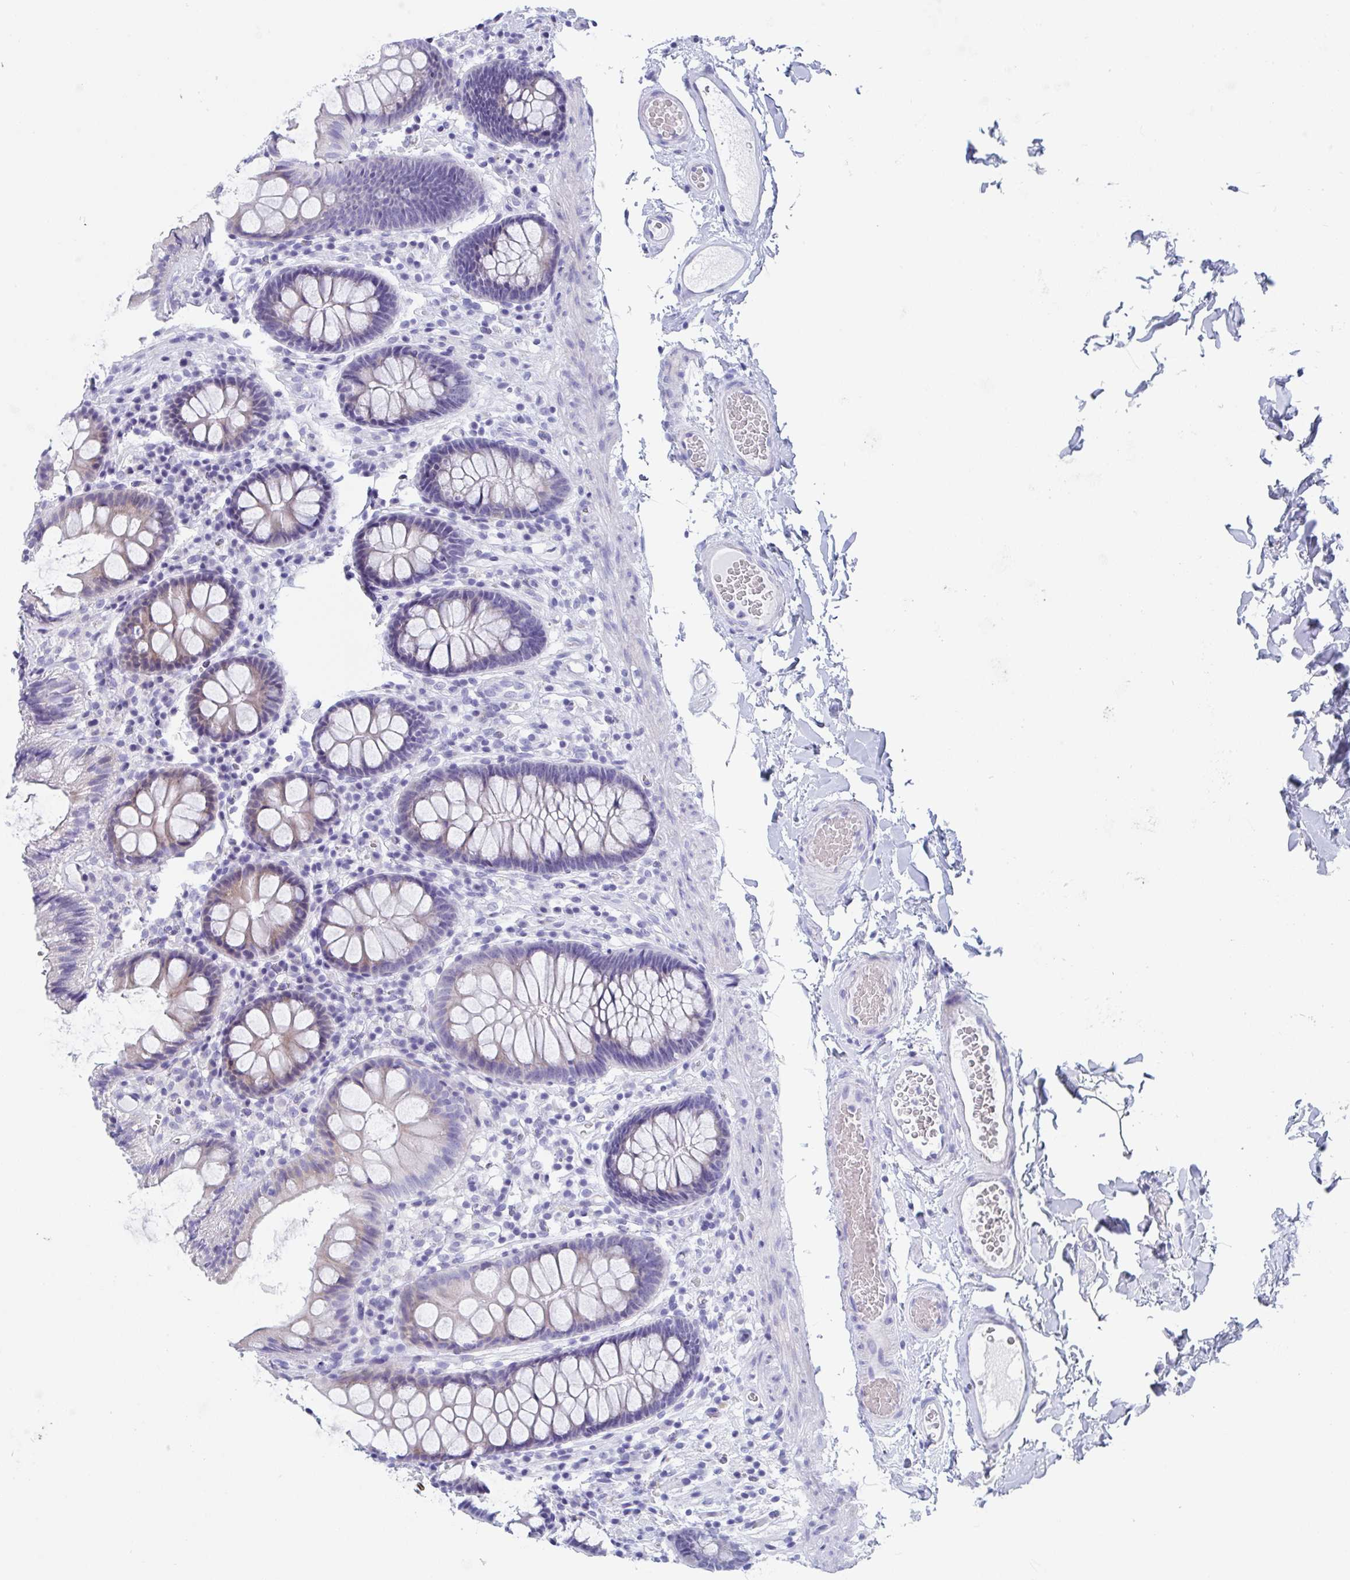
{"staining": {"intensity": "negative", "quantity": "none", "location": "none"}, "tissue": "colon", "cell_type": "Endothelial cells", "image_type": "normal", "snomed": [{"axis": "morphology", "description": "Normal tissue, NOS"}, {"axis": "topography", "description": "Colon"}], "caption": "Histopathology image shows no significant protein staining in endothelial cells of unremarkable colon. (Immunohistochemistry, brightfield microscopy, high magnification).", "gene": "ZPBP", "patient": {"sex": "male", "age": 84}}